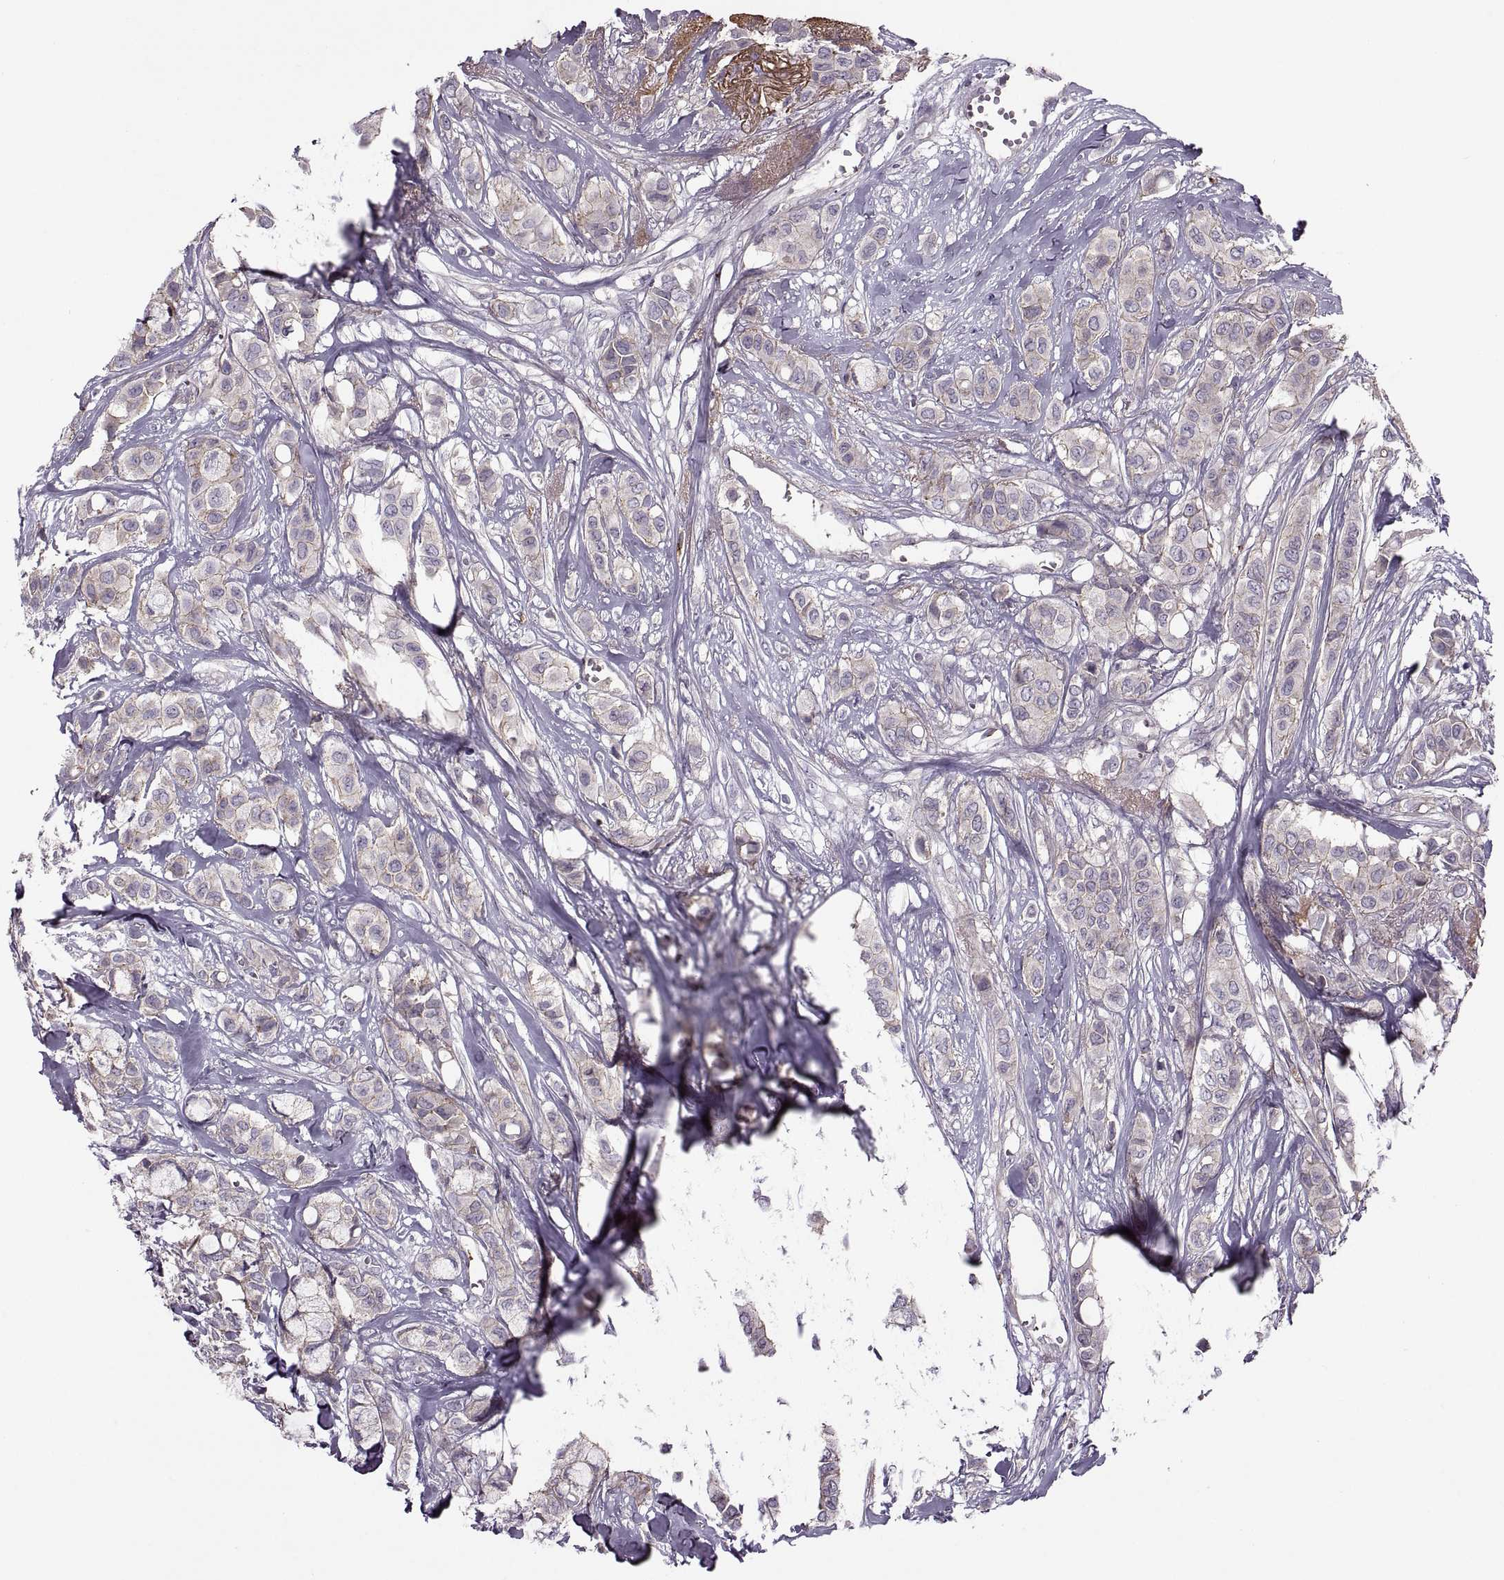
{"staining": {"intensity": "weak", "quantity": ">75%", "location": "cytoplasmic/membranous"}, "tissue": "breast cancer", "cell_type": "Tumor cells", "image_type": "cancer", "snomed": [{"axis": "morphology", "description": "Duct carcinoma"}, {"axis": "topography", "description": "Breast"}], "caption": "Tumor cells show low levels of weak cytoplasmic/membranous staining in approximately >75% of cells in breast cancer.", "gene": "SLC2A3", "patient": {"sex": "female", "age": 85}}